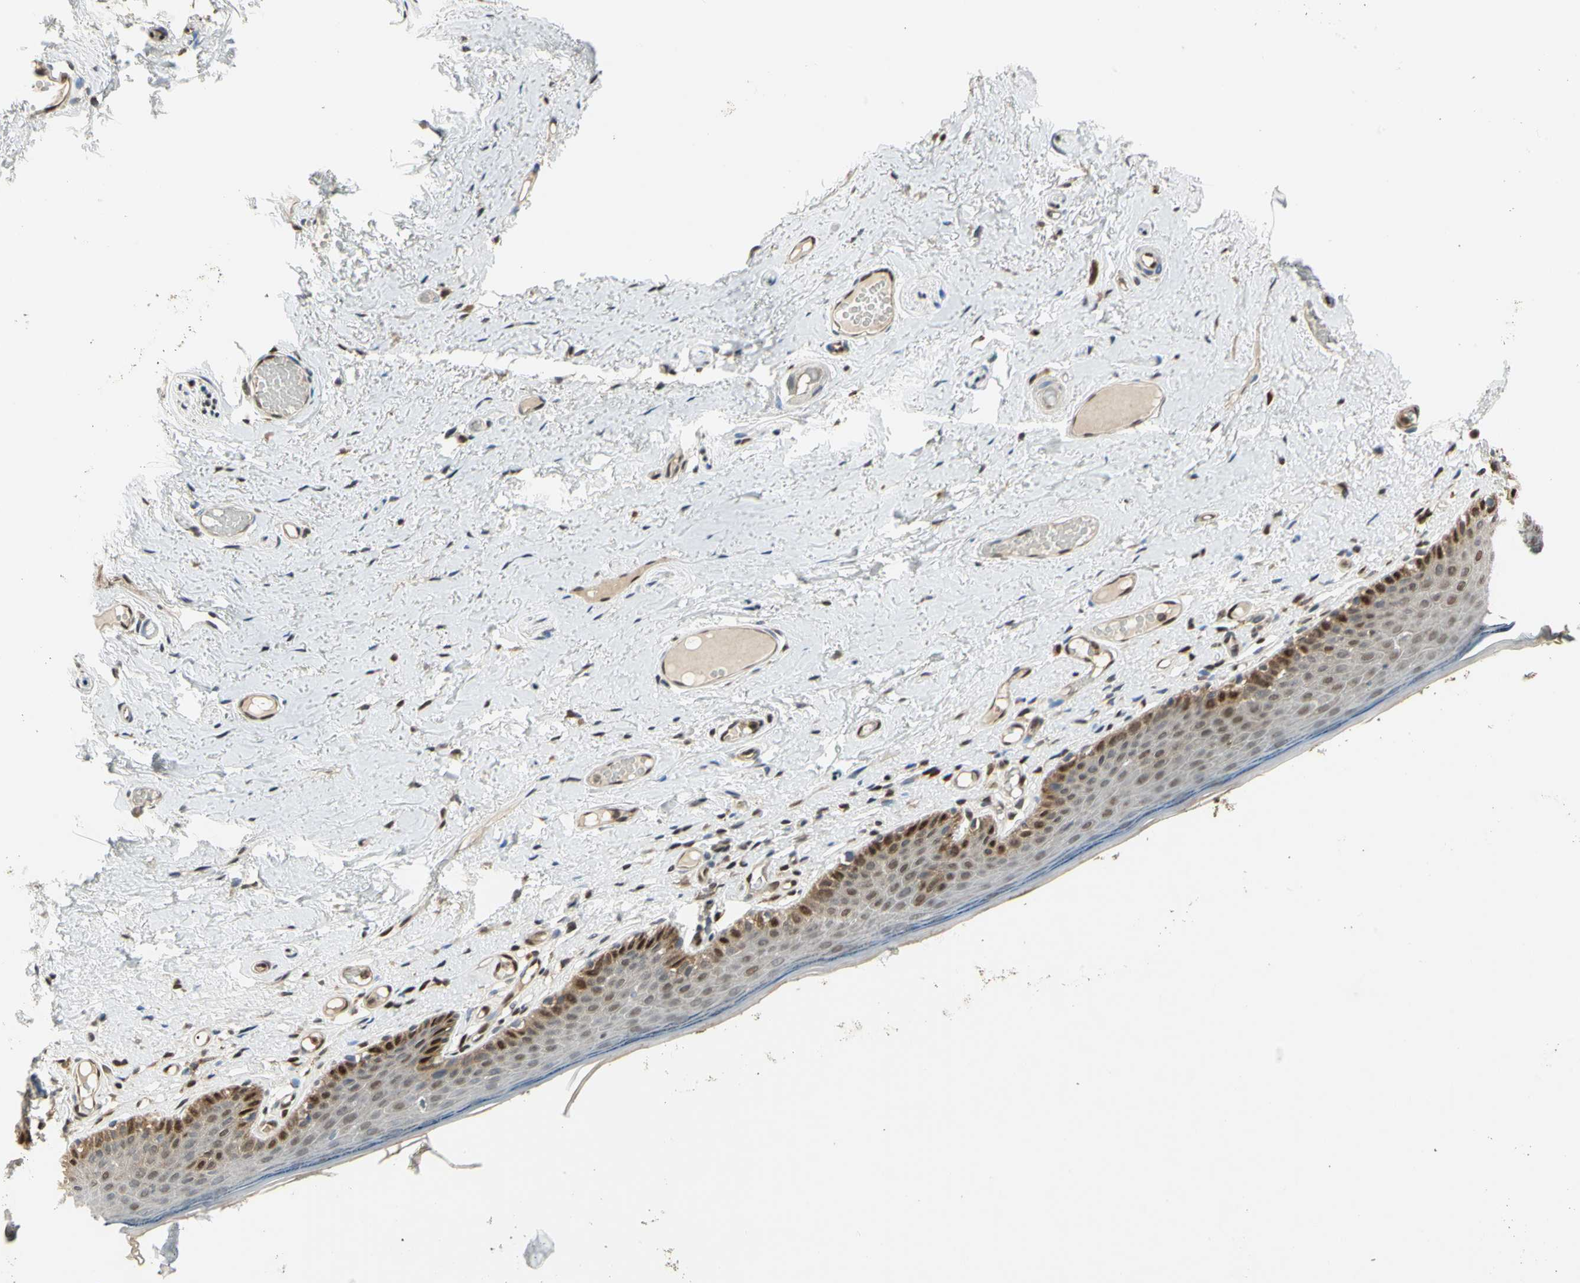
{"staining": {"intensity": "moderate", "quantity": "25%-75%", "location": "cytoplasmic/membranous,nuclear"}, "tissue": "skin", "cell_type": "Epidermal cells", "image_type": "normal", "snomed": [{"axis": "morphology", "description": "Normal tissue, NOS"}, {"axis": "topography", "description": "Vulva"}], "caption": "High-power microscopy captured an immunohistochemistry photomicrograph of unremarkable skin, revealing moderate cytoplasmic/membranous,nuclear positivity in approximately 25%-75% of epidermal cells. Nuclei are stained in blue.", "gene": "GSR", "patient": {"sex": "female", "age": 54}}